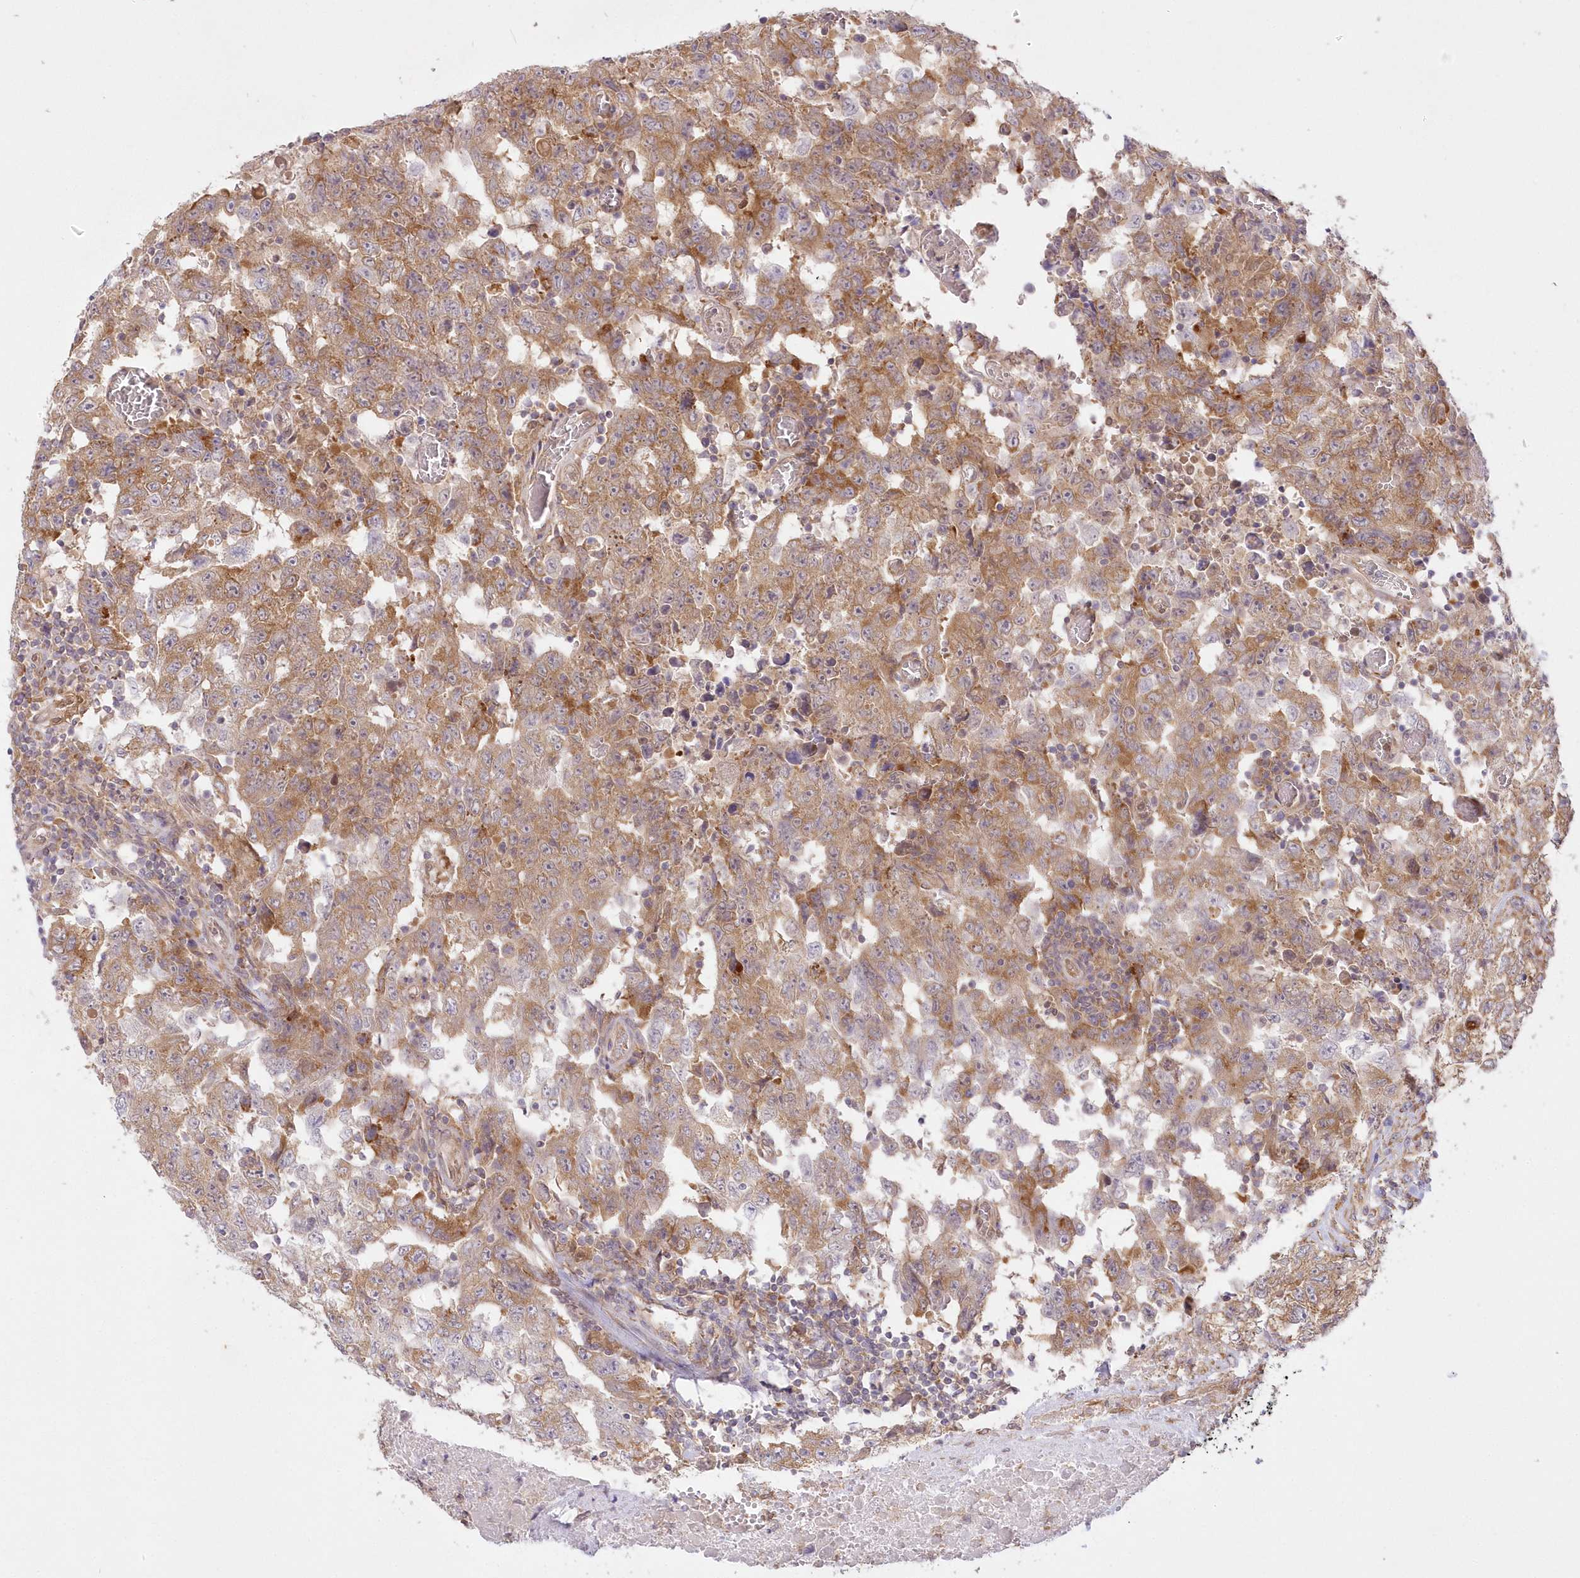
{"staining": {"intensity": "moderate", "quantity": ">75%", "location": "cytoplasmic/membranous"}, "tissue": "testis cancer", "cell_type": "Tumor cells", "image_type": "cancer", "snomed": [{"axis": "morphology", "description": "Carcinoma, Embryonal, NOS"}, {"axis": "topography", "description": "Testis"}], "caption": "Testis cancer (embryonal carcinoma) was stained to show a protein in brown. There is medium levels of moderate cytoplasmic/membranous staining in approximately >75% of tumor cells. (Brightfield microscopy of DAB IHC at high magnification).", "gene": "RNPEP", "patient": {"sex": "male", "age": 26}}